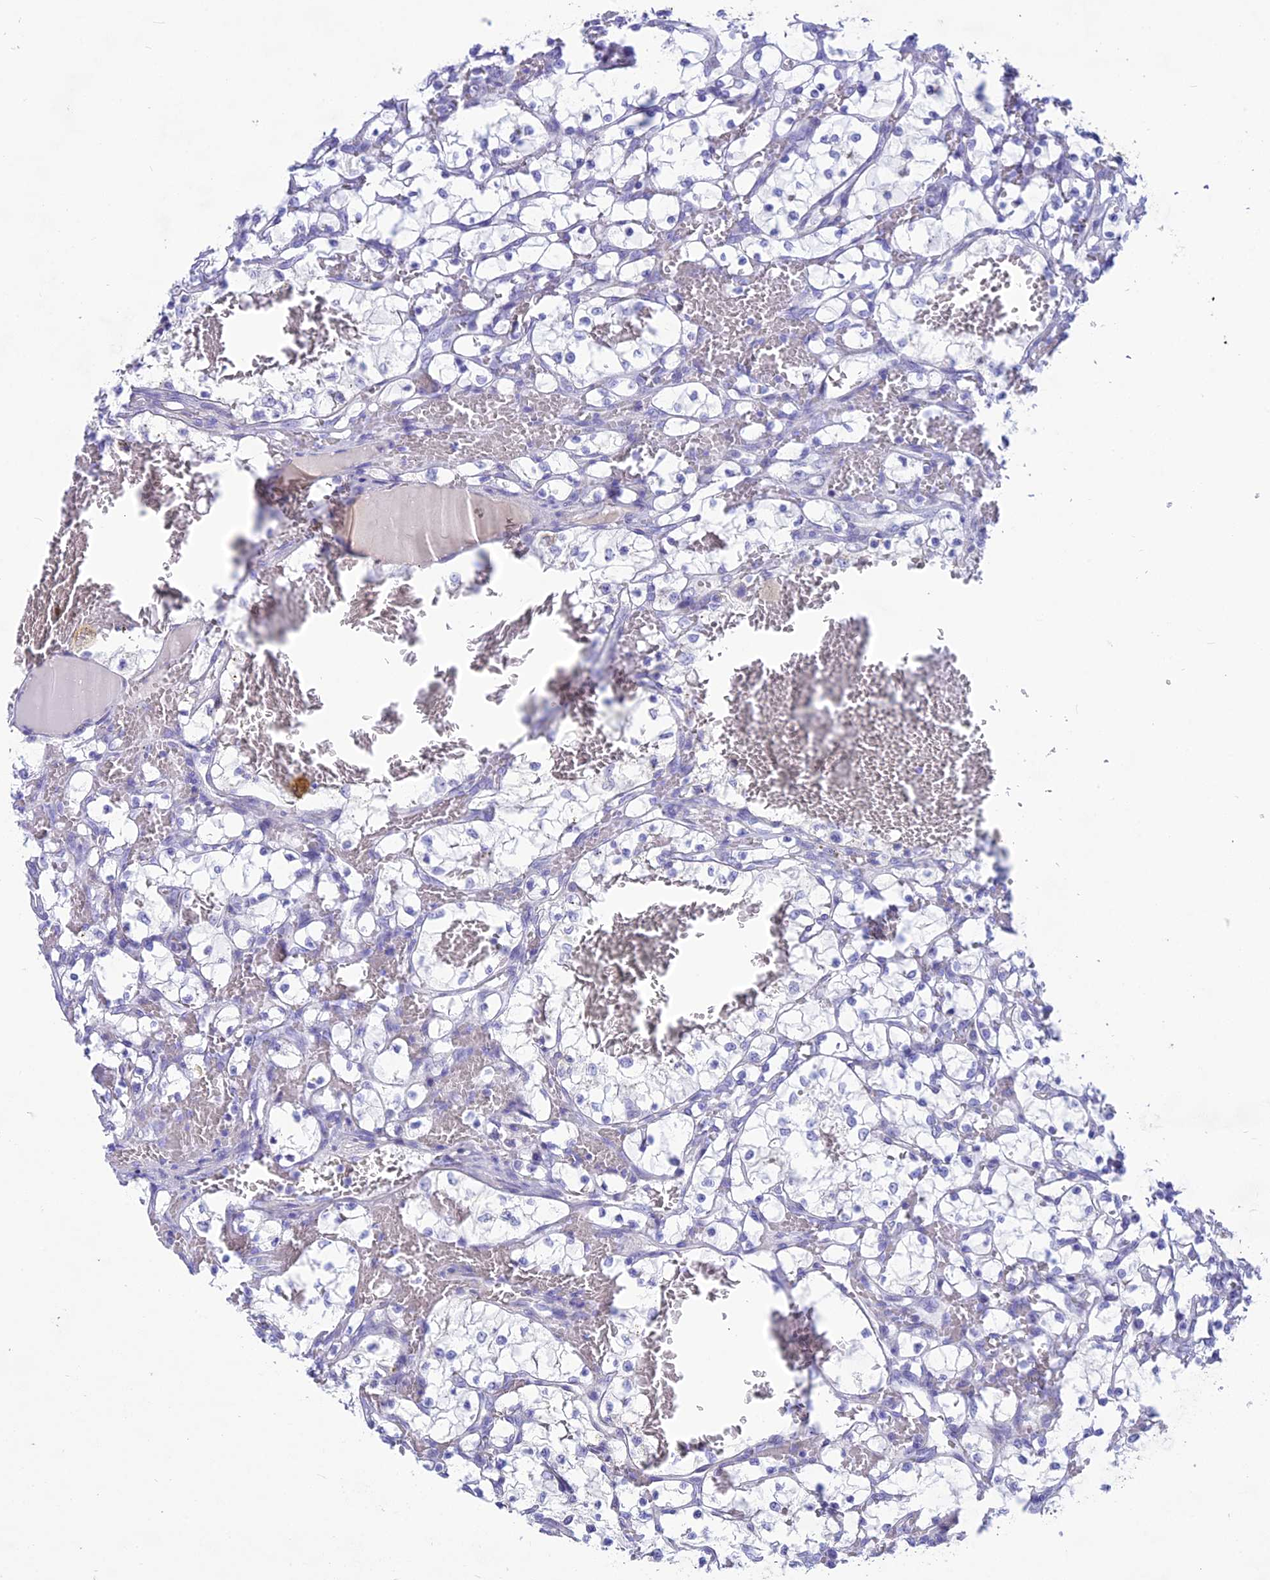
{"staining": {"intensity": "negative", "quantity": "none", "location": "none"}, "tissue": "renal cancer", "cell_type": "Tumor cells", "image_type": "cancer", "snomed": [{"axis": "morphology", "description": "Adenocarcinoma, NOS"}, {"axis": "topography", "description": "Kidney"}], "caption": "IHC photomicrograph of human renal cancer stained for a protein (brown), which demonstrates no positivity in tumor cells.", "gene": "SNTN", "patient": {"sex": "female", "age": 69}}